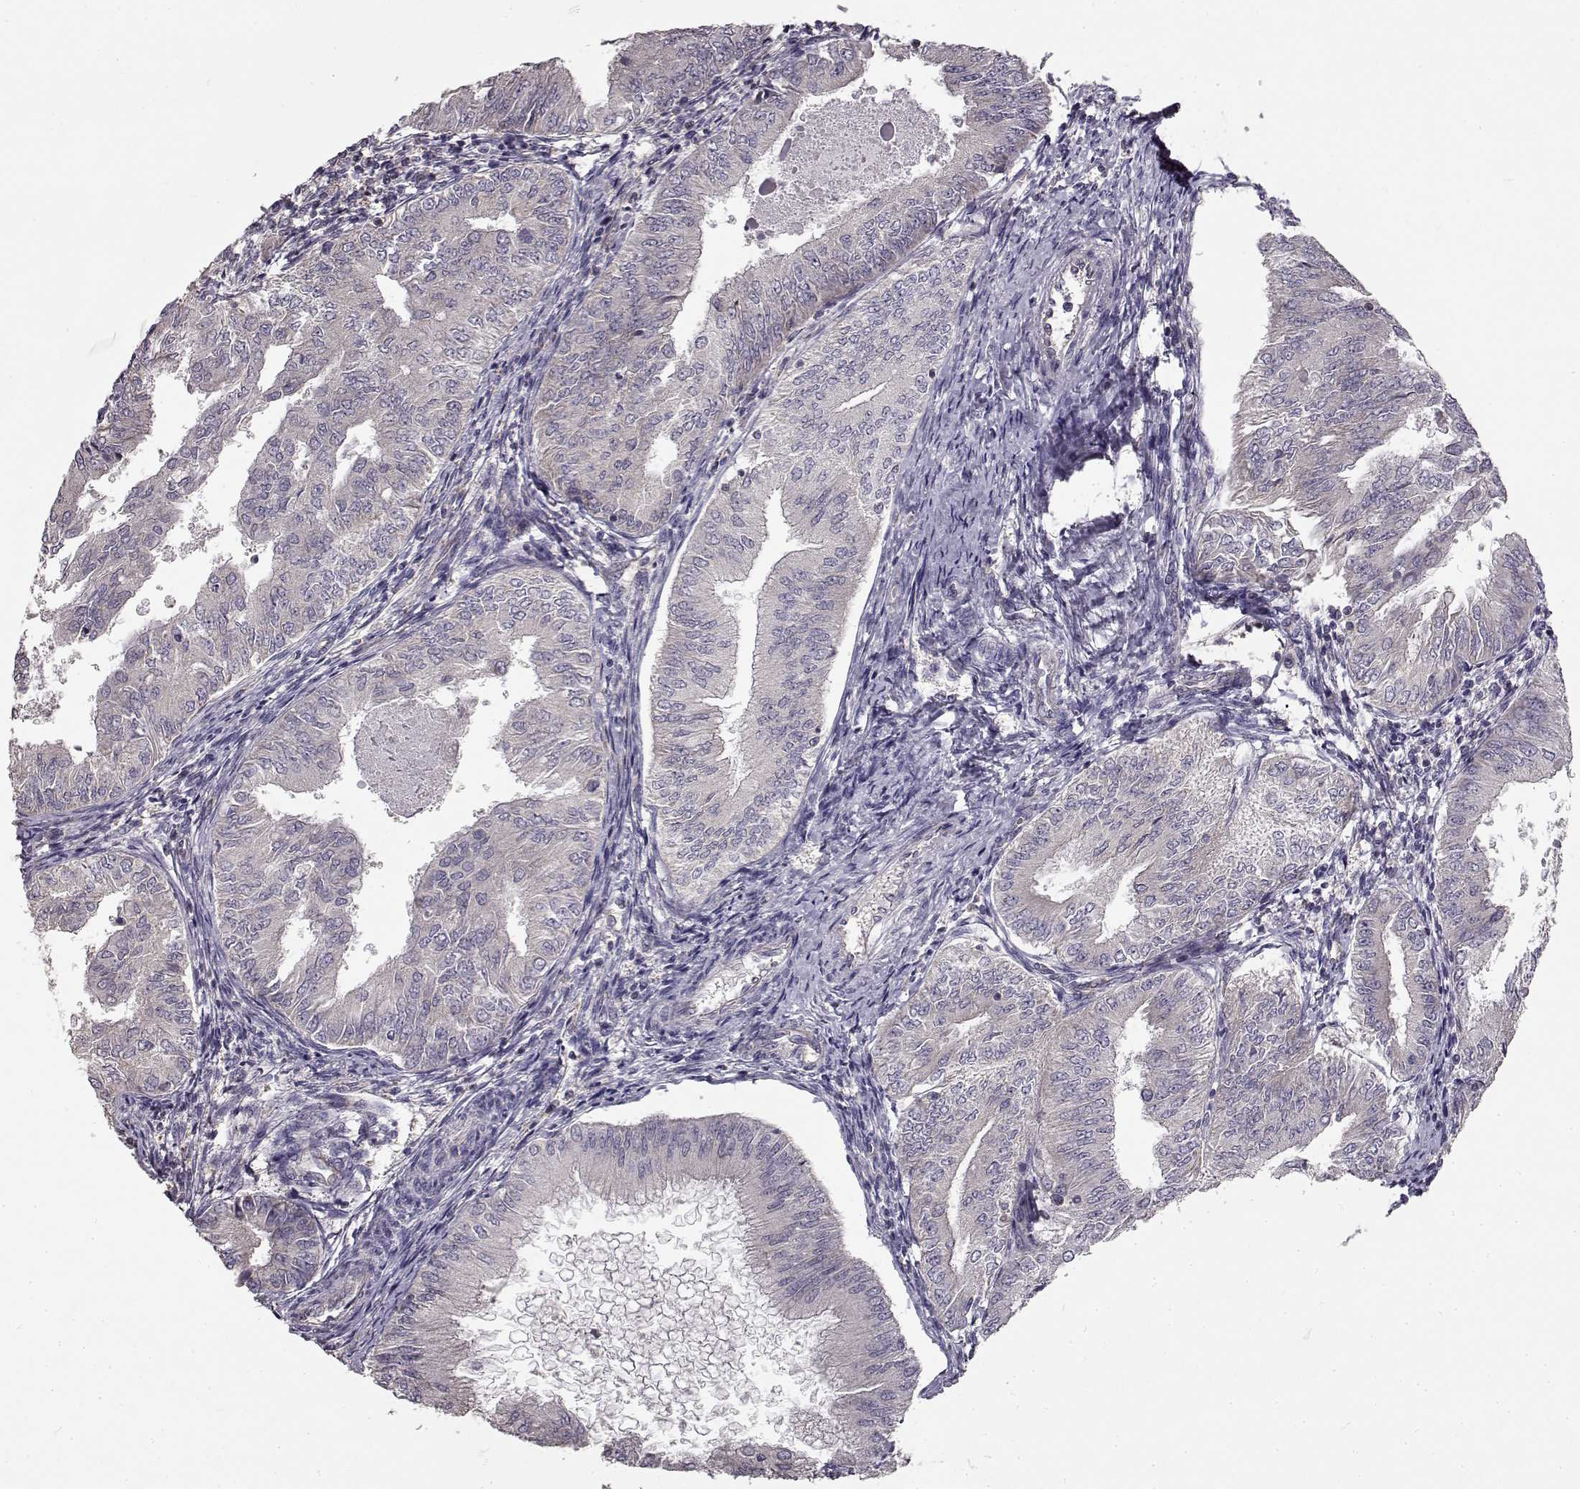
{"staining": {"intensity": "negative", "quantity": "none", "location": "none"}, "tissue": "endometrial cancer", "cell_type": "Tumor cells", "image_type": "cancer", "snomed": [{"axis": "morphology", "description": "Adenocarcinoma, NOS"}, {"axis": "topography", "description": "Endometrium"}], "caption": "Adenocarcinoma (endometrial) was stained to show a protein in brown. There is no significant staining in tumor cells. (Brightfield microscopy of DAB (3,3'-diaminobenzidine) immunohistochemistry at high magnification).", "gene": "ERBB3", "patient": {"sex": "female", "age": 53}}